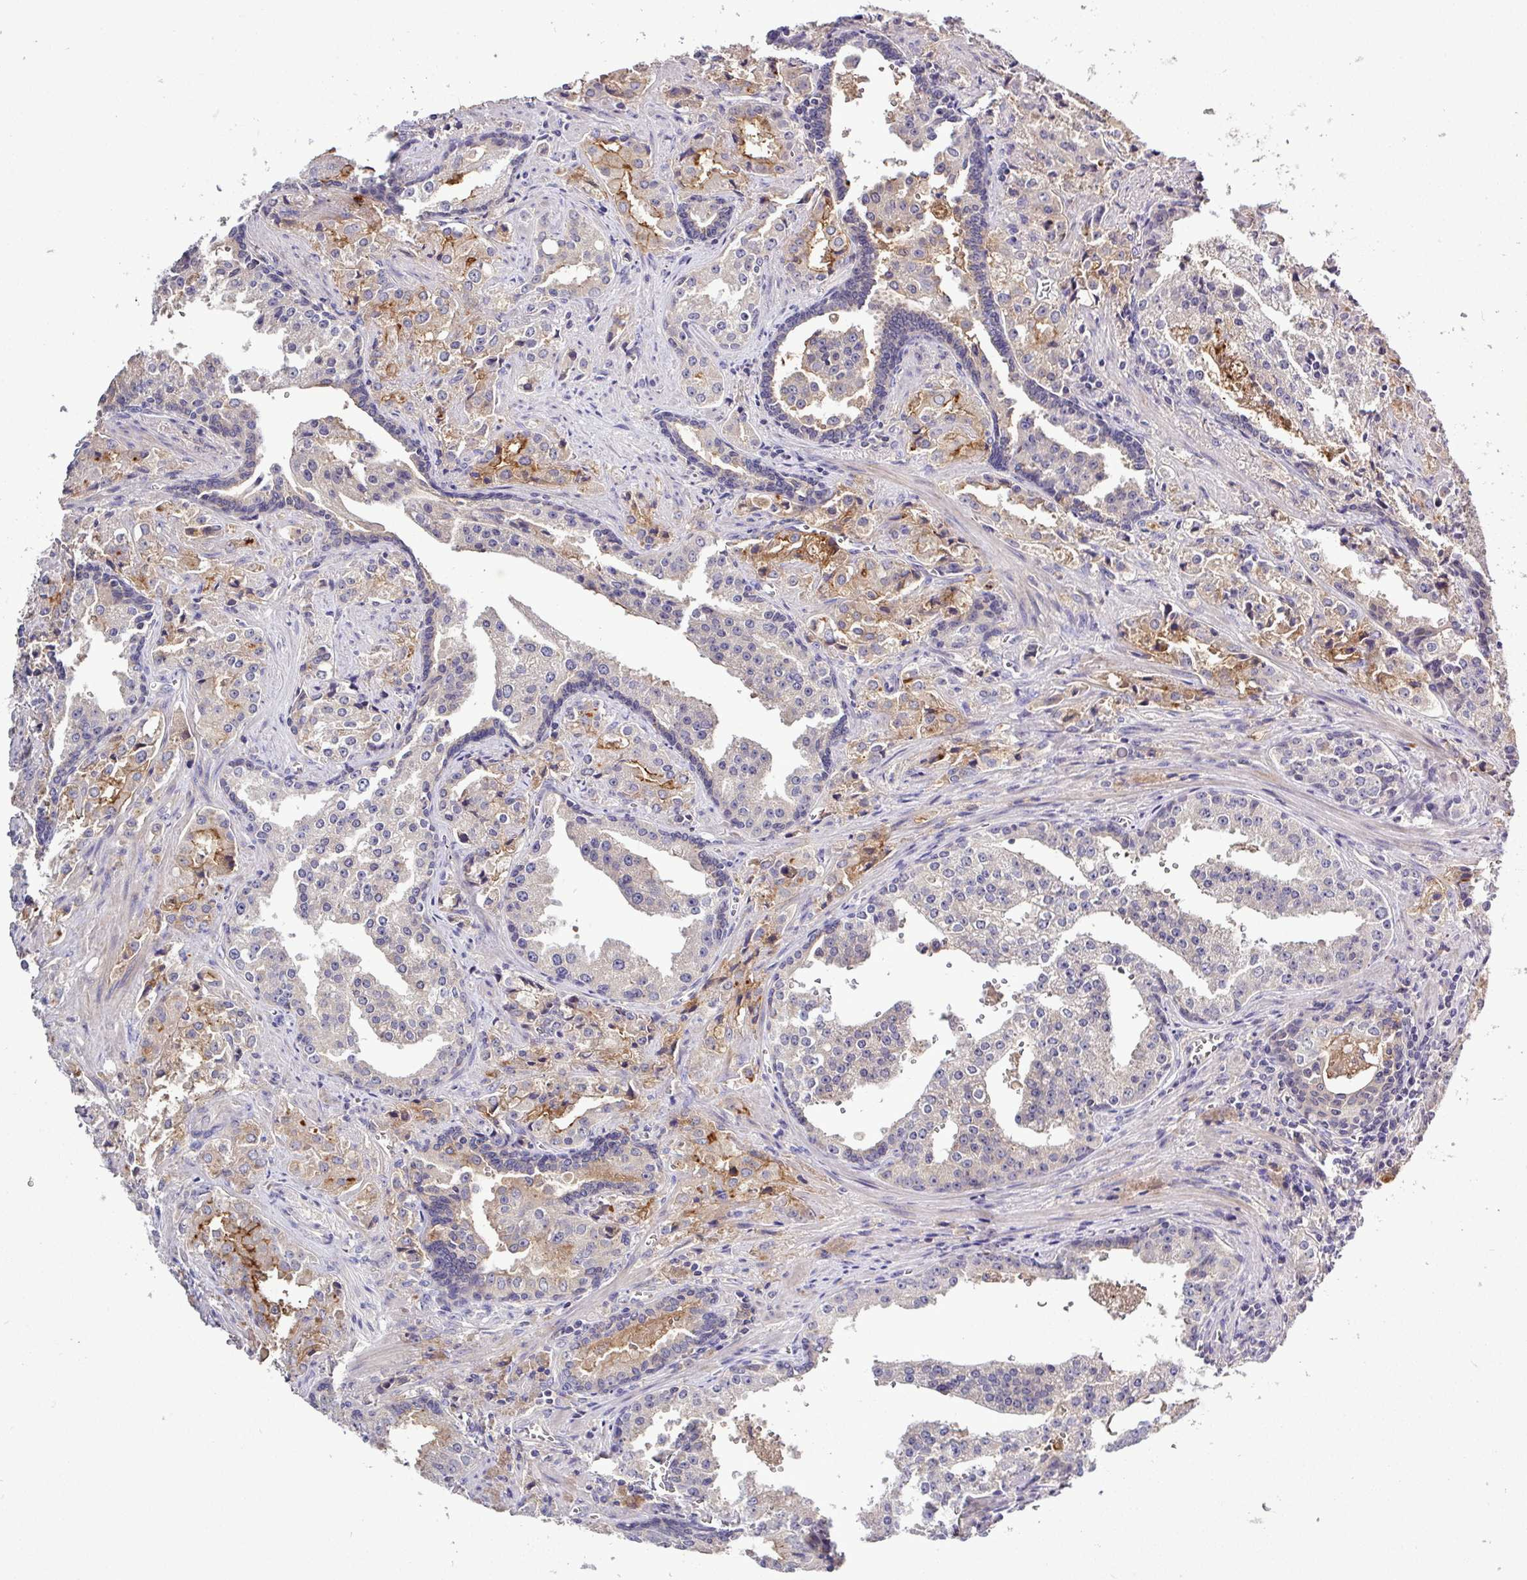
{"staining": {"intensity": "moderate", "quantity": "25%-75%", "location": "cytoplasmic/membranous"}, "tissue": "prostate cancer", "cell_type": "Tumor cells", "image_type": "cancer", "snomed": [{"axis": "morphology", "description": "Adenocarcinoma, High grade"}, {"axis": "topography", "description": "Prostate"}], "caption": "Tumor cells show moderate cytoplasmic/membranous staining in approximately 25%-75% of cells in prostate cancer. (Brightfield microscopy of DAB IHC at high magnification).", "gene": "TMEM62", "patient": {"sex": "male", "age": 68}}